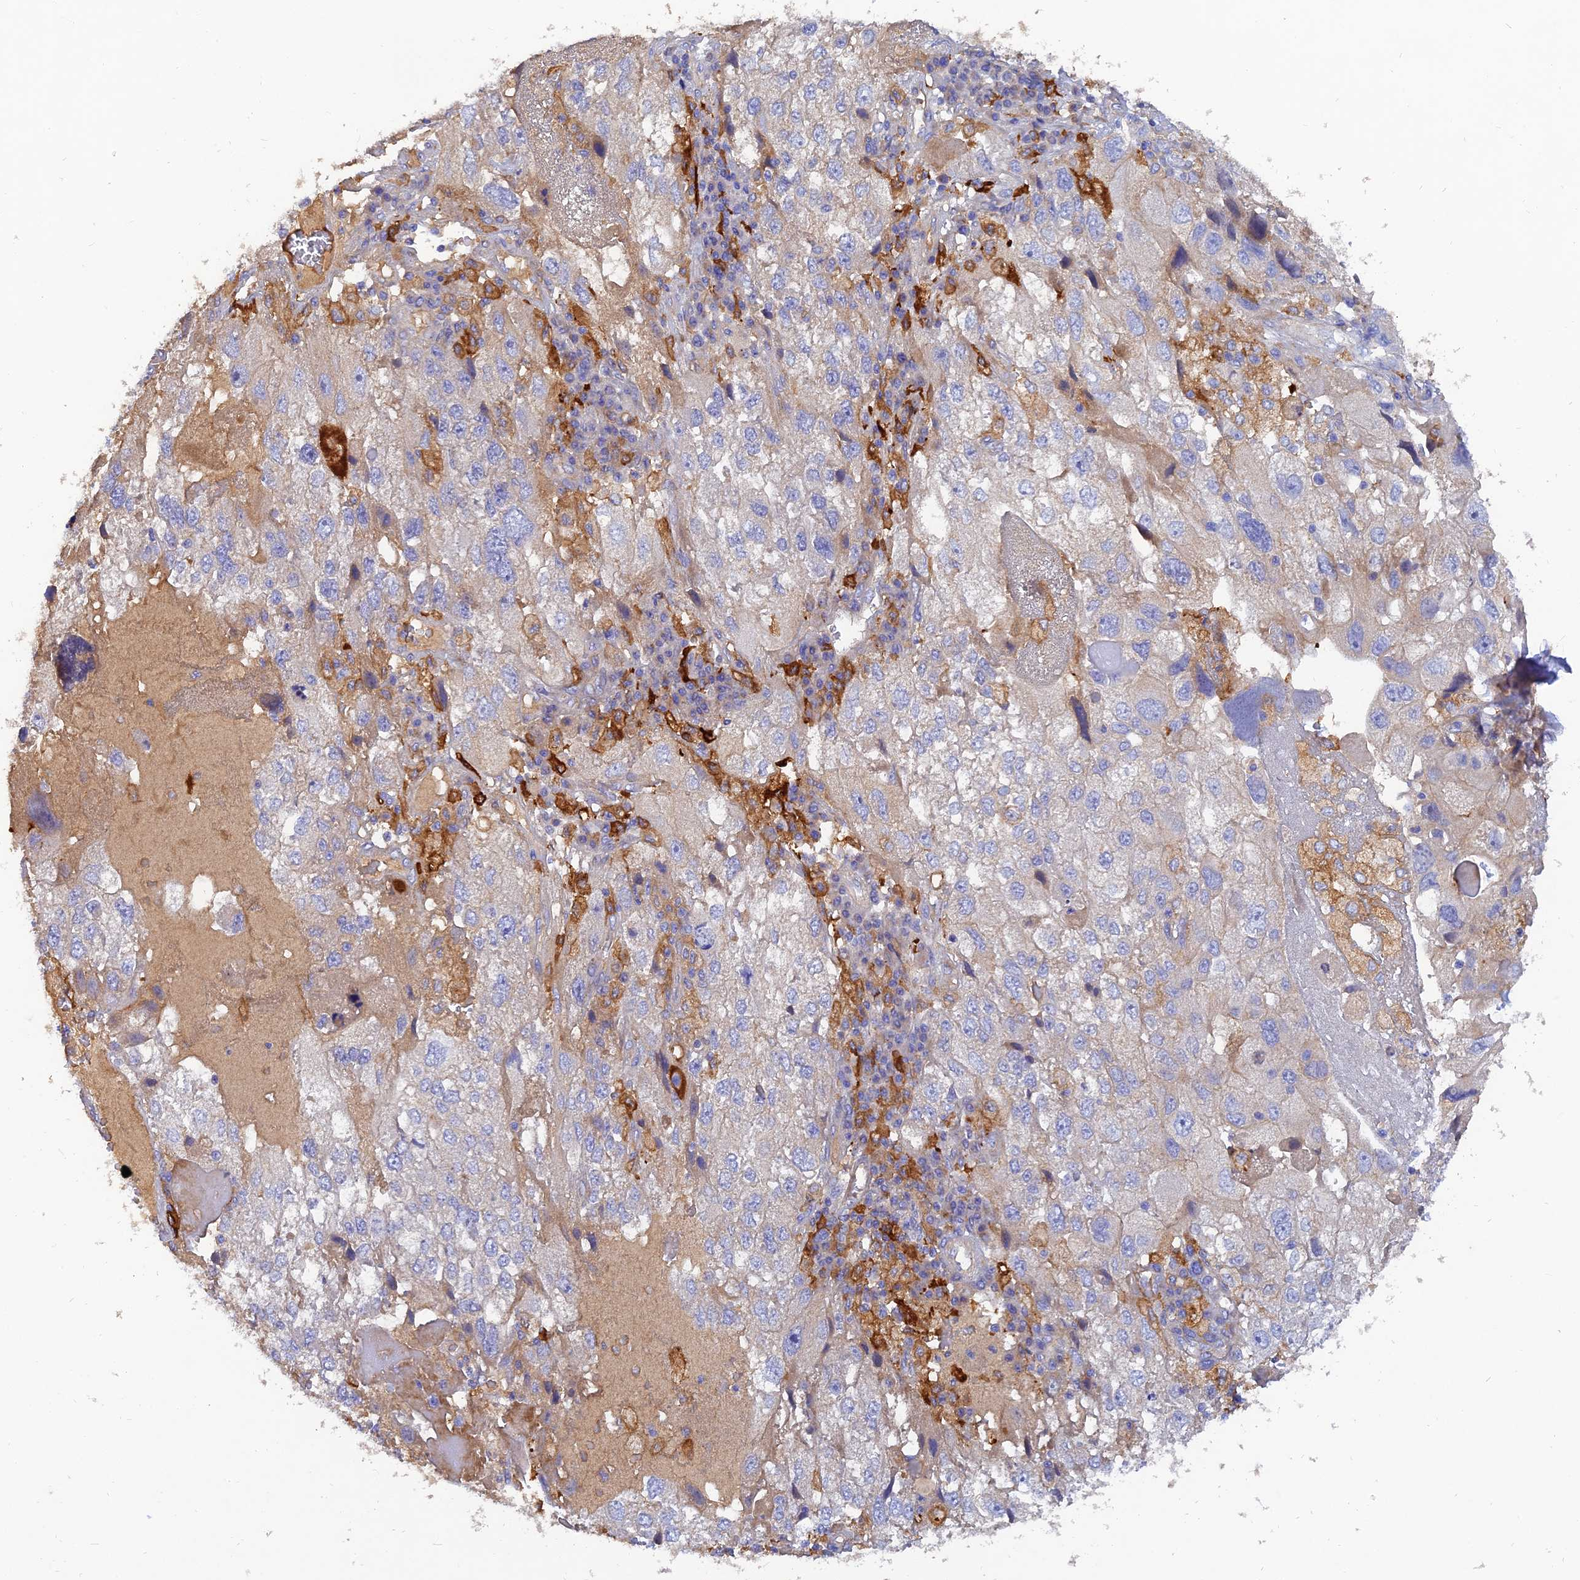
{"staining": {"intensity": "weak", "quantity": "<25%", "location": "cytoplasmic/membranous"}, "tissue": "endometrial cancer", "cell_type": "Tumor cells", "image_type": "cancer", "snomed": [{"axis": "morphology", "description": "Adenocarcinoma, NOS"}, {"axis": "topography", "description": "Endometrium"}], "caption": "Human adenocarcinoma (endometrial) stained for a protein using immunohistochemistry (IHC) demonstrates no staining in tumor cells.", "gene": "MROH1", "patient": {"sex": "female", "age": 49}}